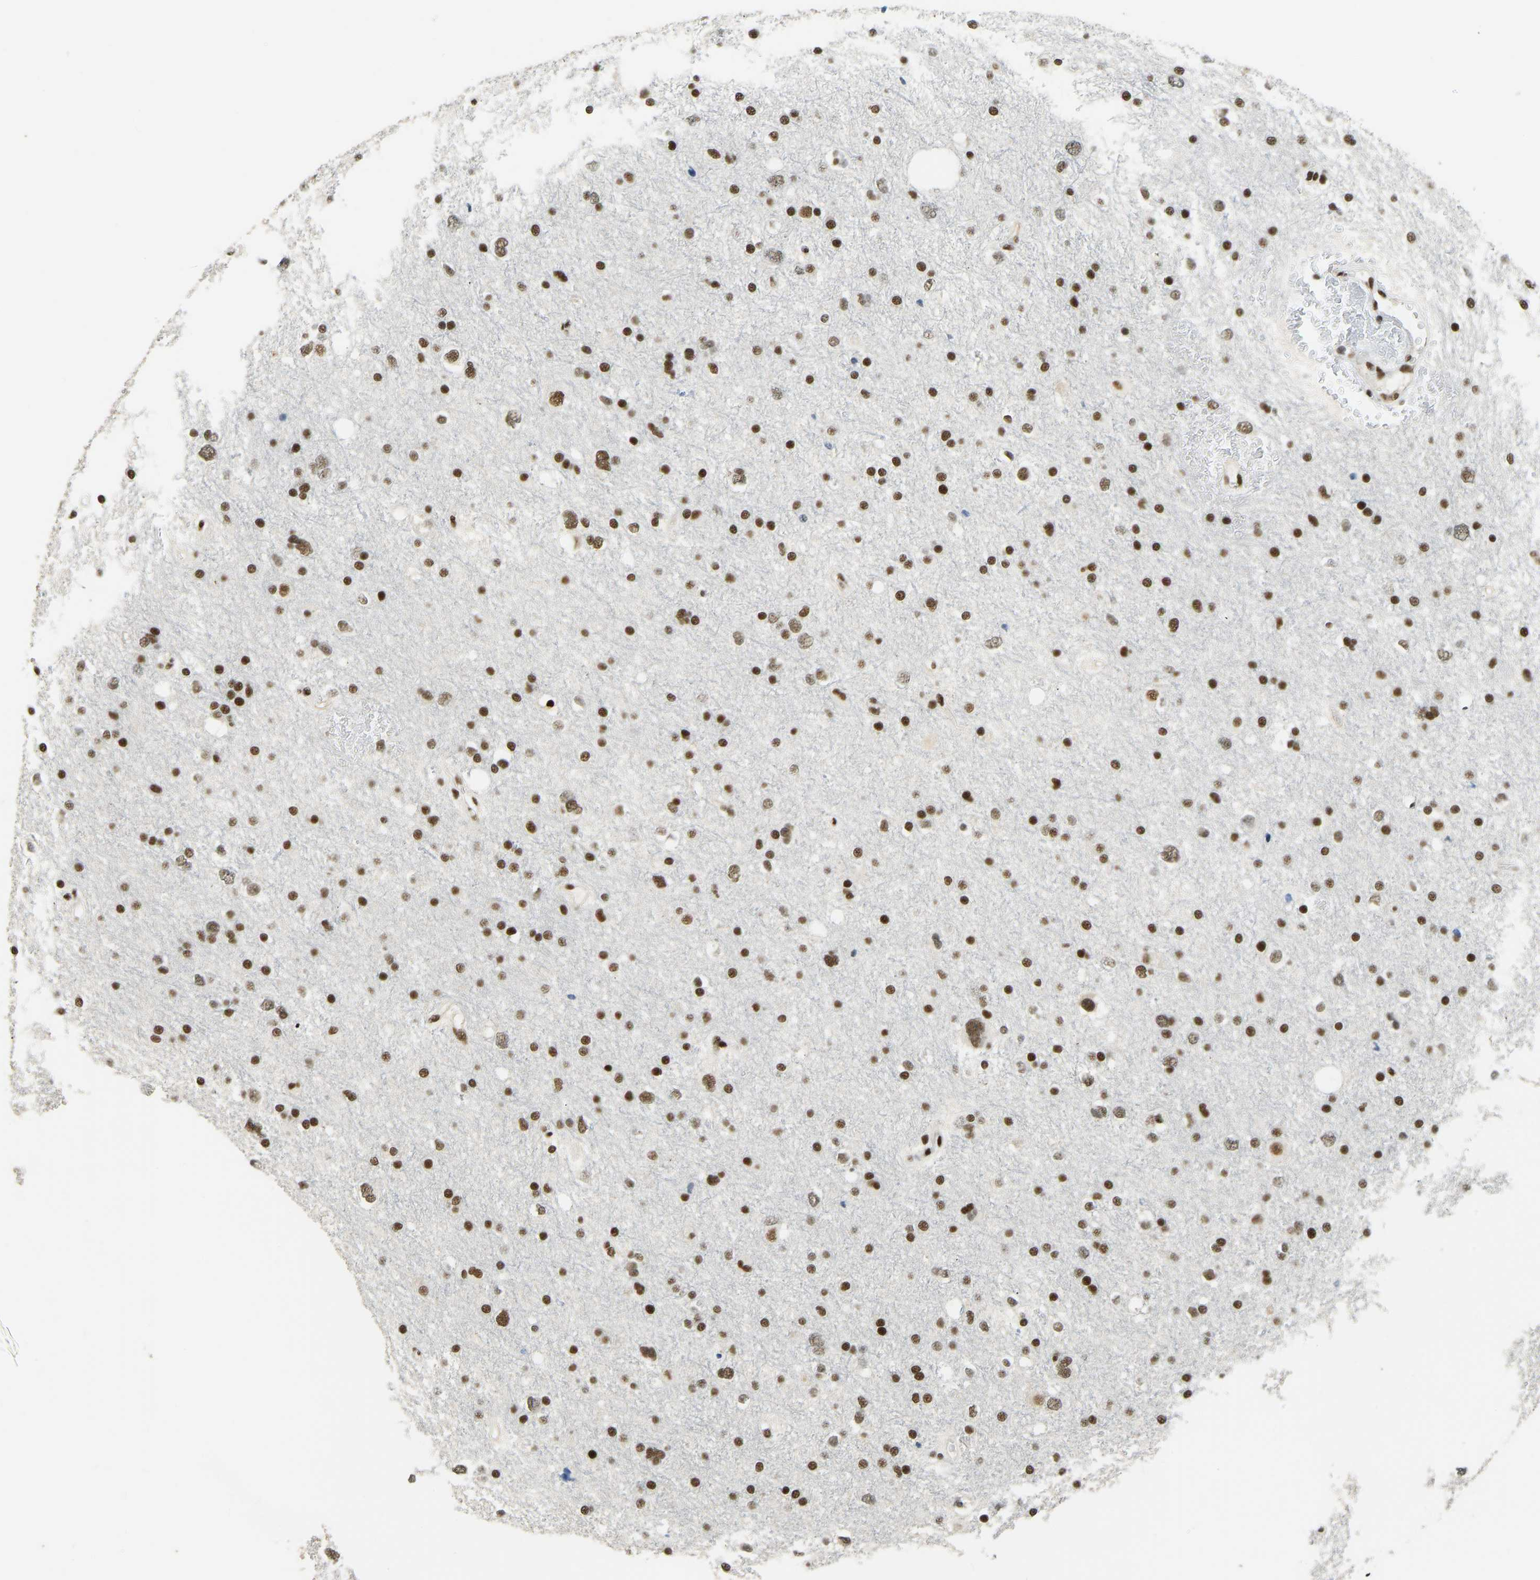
{"staining": {"intensity": "strong", "quantity": ">75%", "location": "nuclear"}, "tissue": "glioma", "cell_type": "Tumor cells", "image_type": "cancer", "snomed": [{"axis": "morphology", "description": "Glioma, malignant, Low grade"}, {"axis": "topography", "description": "Brain"}], "caption": "Immunohistochemistry (DAB (3,3'-diaminobenzidine)) staining of human malignant glioma (low-grade) displays strong nuclear protein positivity in about >75% of tumor cells.", "gene": "FOXK1", "patient": {"sex": "female", "age": 37}}